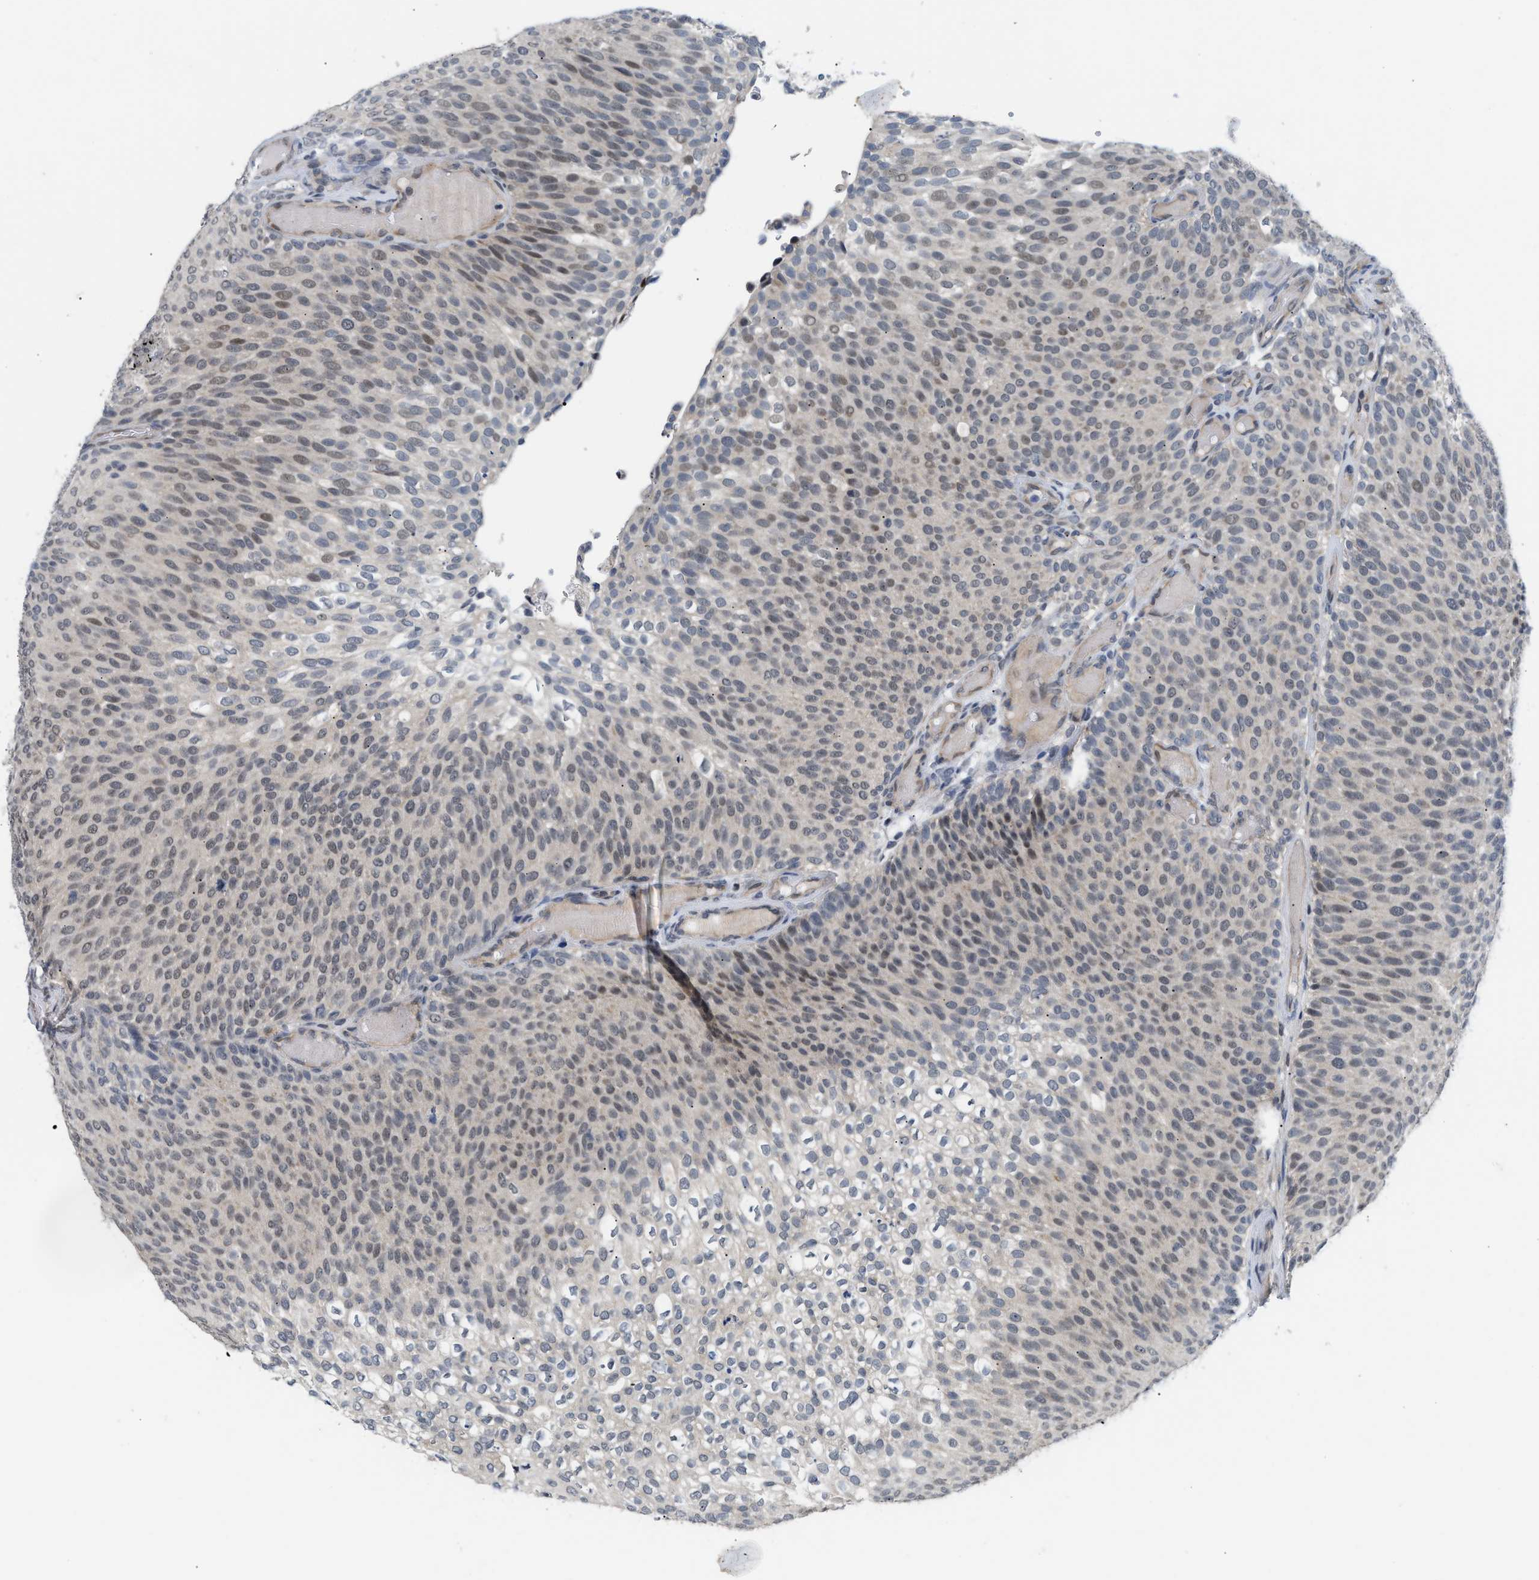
{"staining": {"intensity": "weak", "quantity": ">75%", "location": "nuclear"}, "tissue": "urothelial cancer", "cell_type": "Tumor cells", "image_type": "cancer", "snomed": [{"axis": "morphology", "description": "Urothelial carcinoma, Low grade"}, {"axis": "topography", "description": "Urinary bladder"}], "caption": "An IHC photomicrograph of tumor tissue is shown. Protein staining in brown highlights weak nuclear positivity in low-grade urothelial carcinoma within tumor cells. The protein is shown in brown color, while the nuclei are stained blue.", "gene": "TXNRD3", "patient": {"sex": "male", "age": 78}}